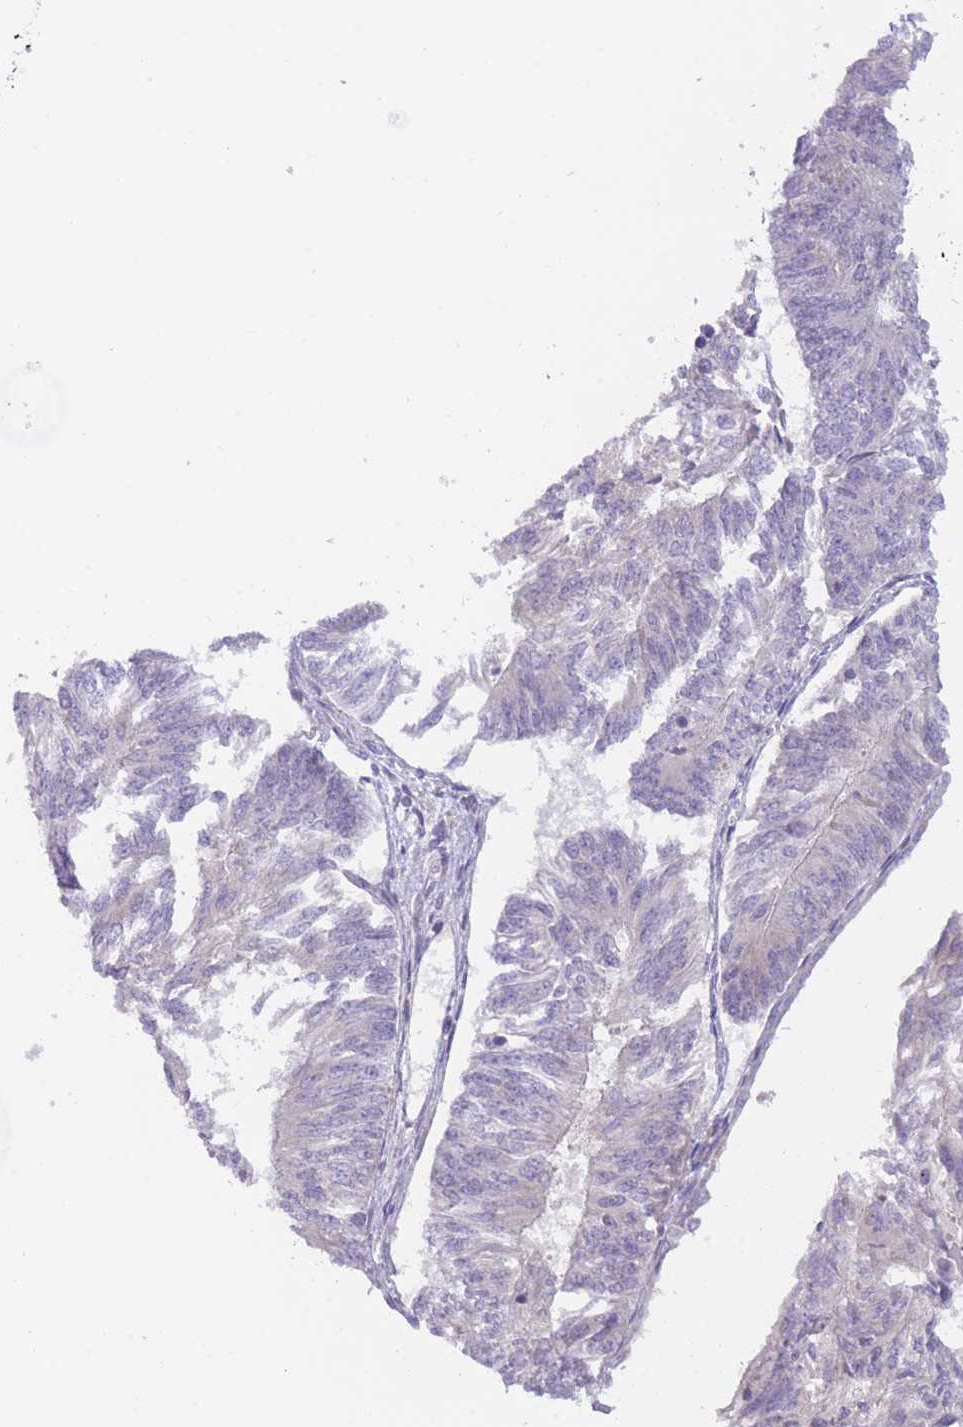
{"staining": {"intensity": "negative", "quantity": "none", "location": "none"}, "tissue": "endometrial cancer", "cell_type": "Tumor cells", "image_type": "cancer", "snomed": [{"axis": "morphology", "description": "Adenocarcinoma, NOS"}, {"axis": "topography", "description": "Endometrium"}], "caption": "A photomicrograph of endometrial cancer (adenocarcinoma) stained for a protein reveals no brown staining in tumor cells.", "gene": "WDR93", "patient": {"sex": "female", "age": 58}}